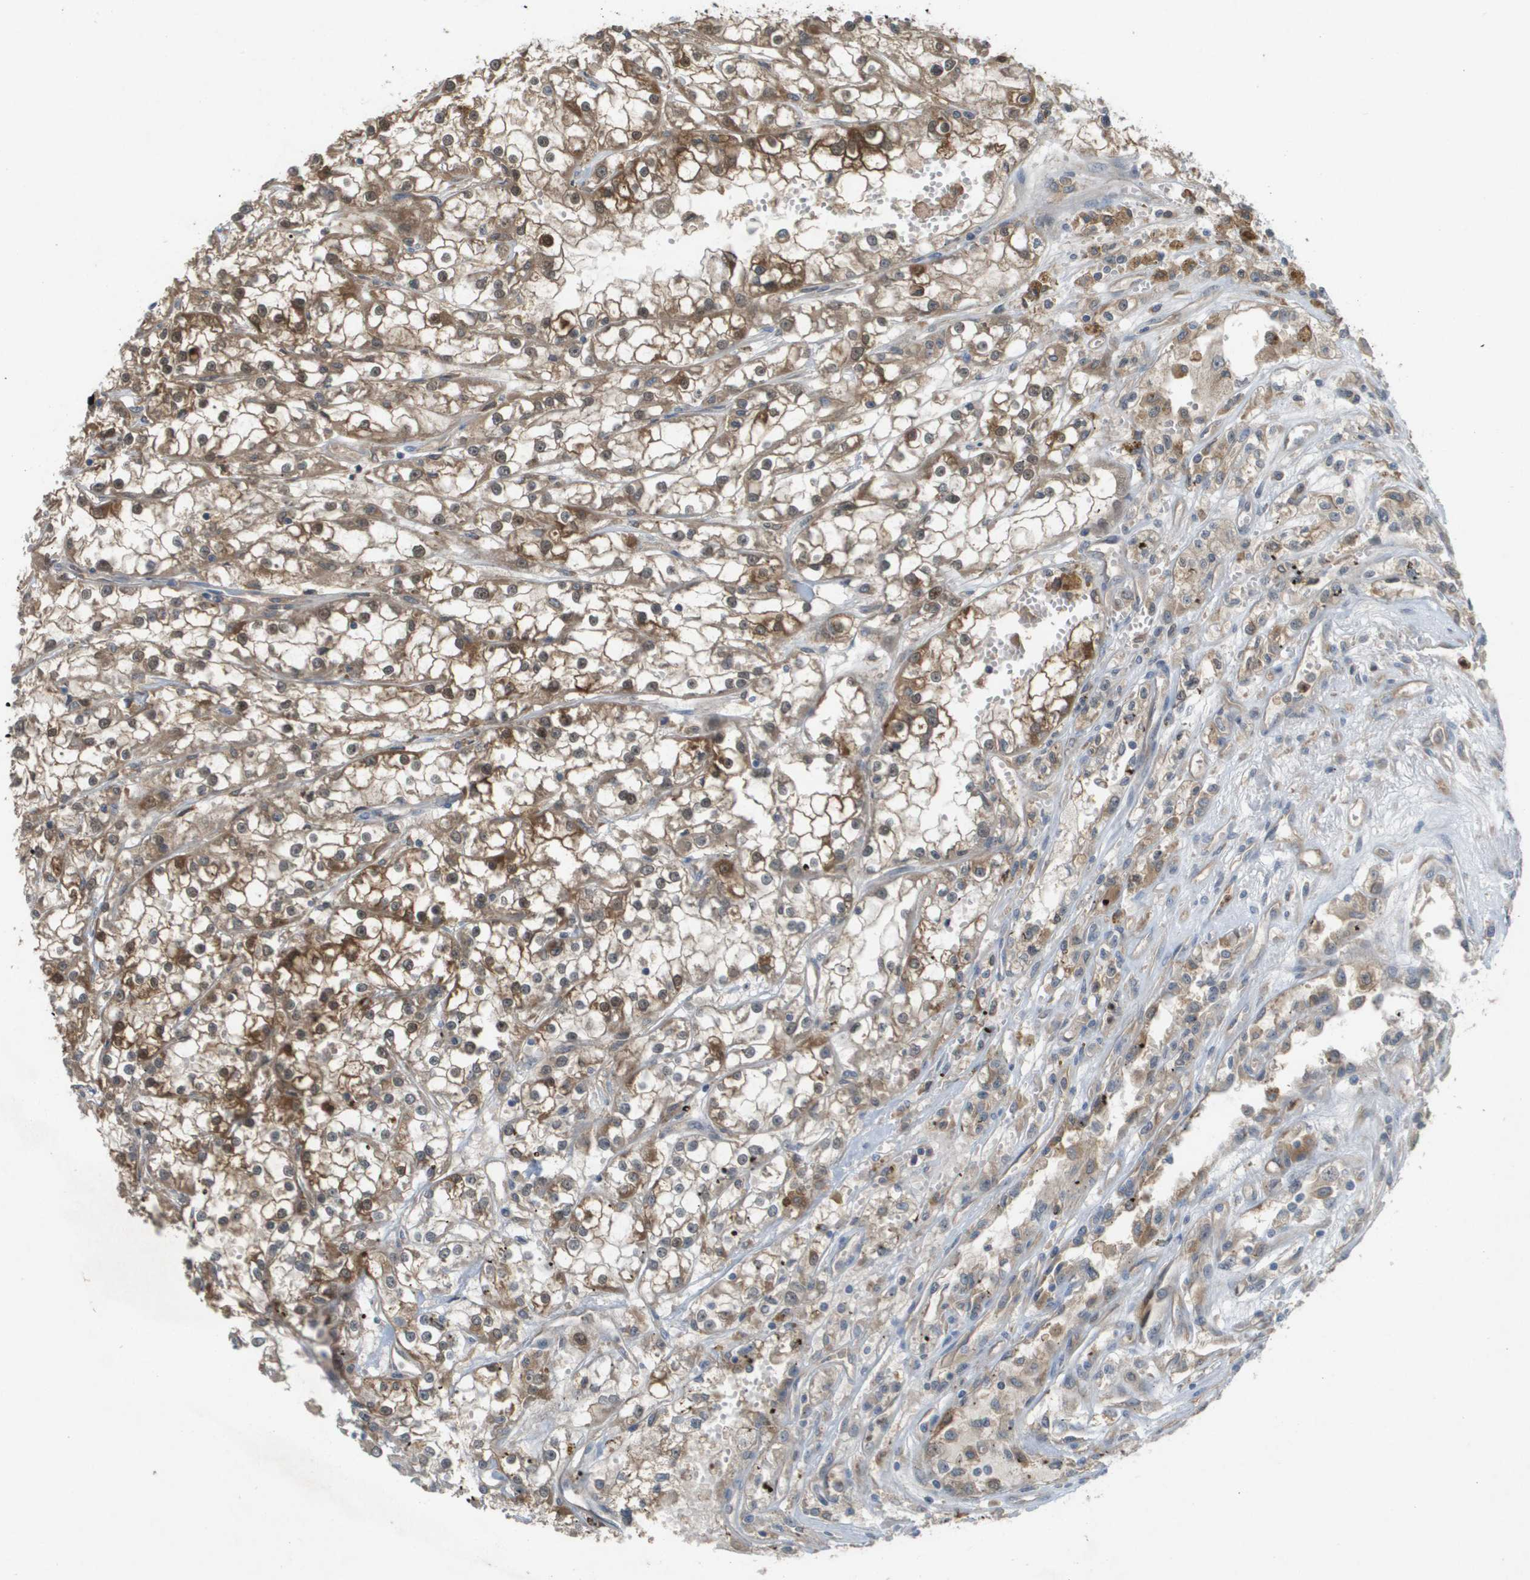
{"staining": {"intensity": "moderate", "quantity": ">75%", "location": "cytoplasmic/membranous,nuclear"}, "tissue": "renal cancer", "cell_type": "Tumor cells", "image_type": "cancer", "snomed": [{"axis": "morphology", "description": "Adenocarcinoma, NOS"}, {"axis": "topography", "description": "Kidney"}], "caption": "An image of renal cancer (adenocarcinoma) stained for a protein shows moderate cytoplasmic/membranous and nuclear brown staining in tumor cells.", "gene": "PALD1", "patient": {"sex": "female", "age": 52}}